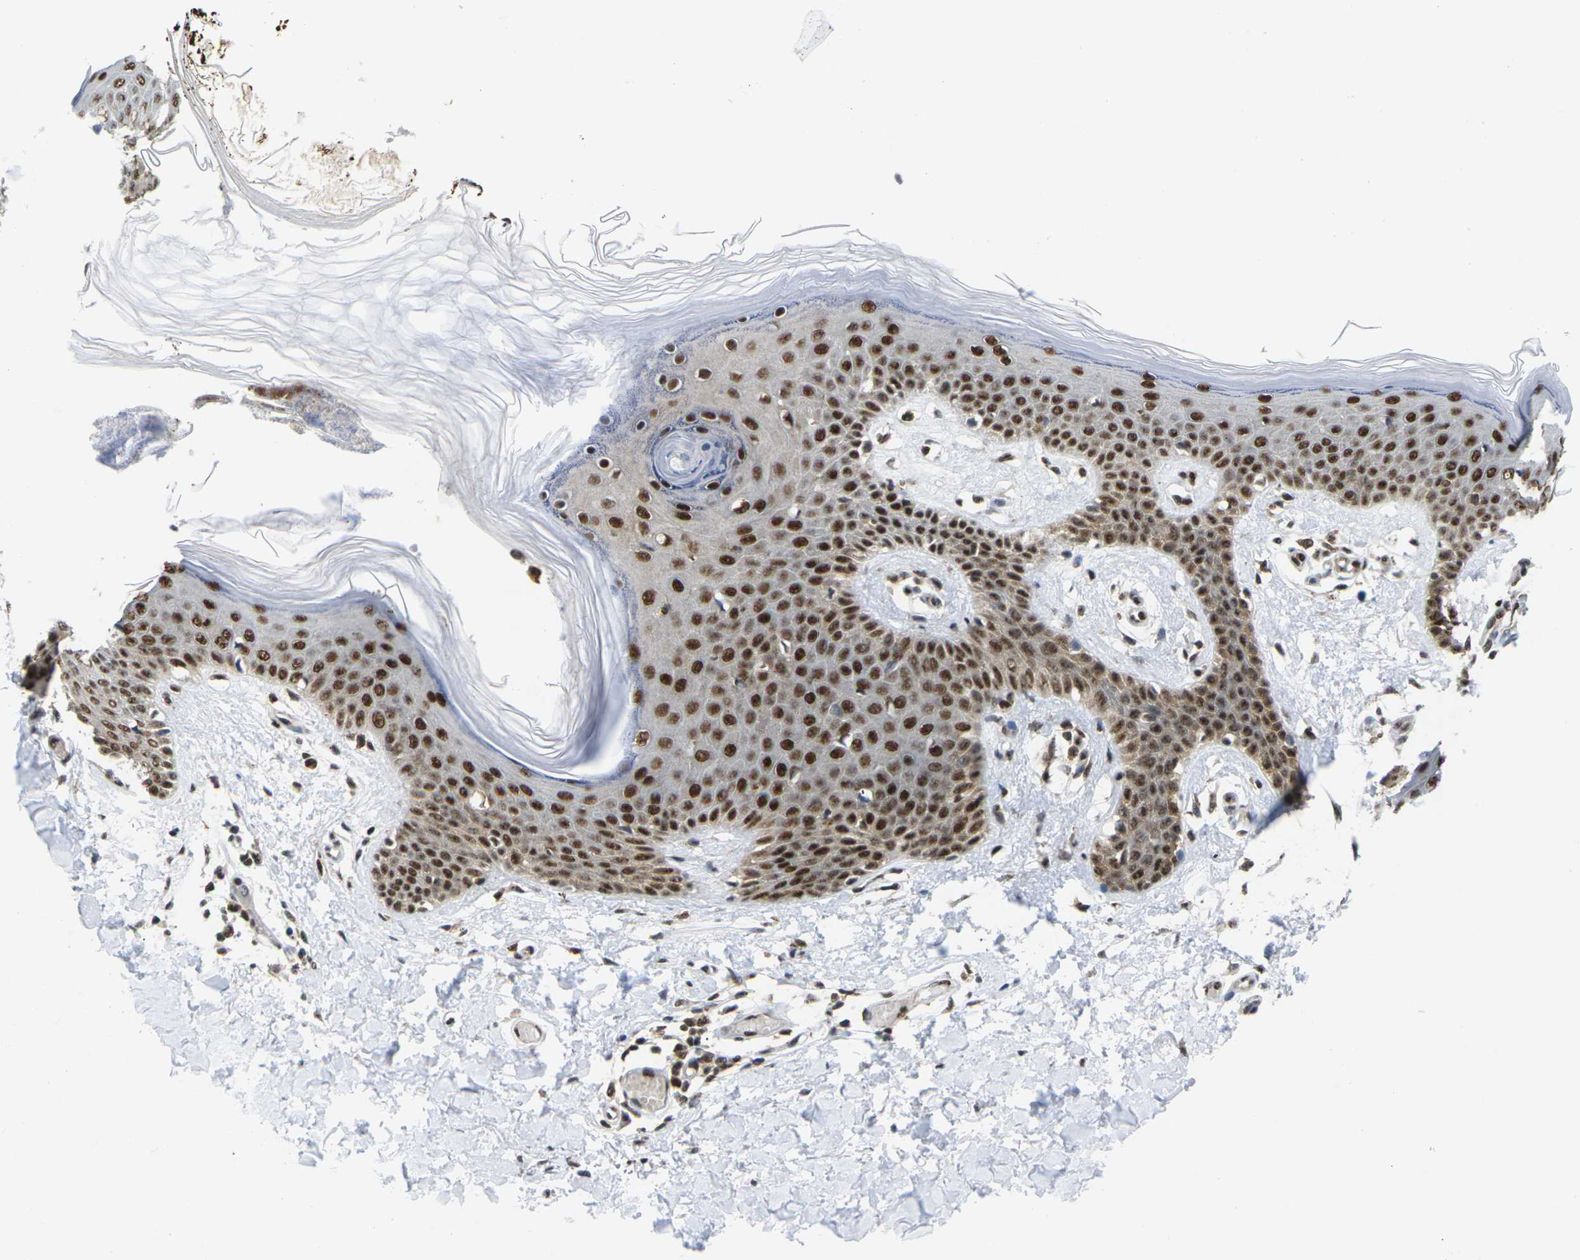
{"staining": {"intensity": "strong", "quantity": ">75%", "location": "nuclear"}, "tissue": "skin", "cell_type": "Fibroblasts", "image_type": "normal", "snomed": [{"axis": "morphology", "description": "Normal tissue, NOS"}, {"axis": "topography", "description": "Skin"}], "caption": "DAB immunohistochemical staining of normal human skin demonstrates strong nuclear protein positivity in about >75% of fibroblasts. (DAB (3,3'-diaminobenzidine) IHC with brightfield microscopy, high magnification).", "gene": "MAGOH", "patient": {"sex": "male", "age": 53}}